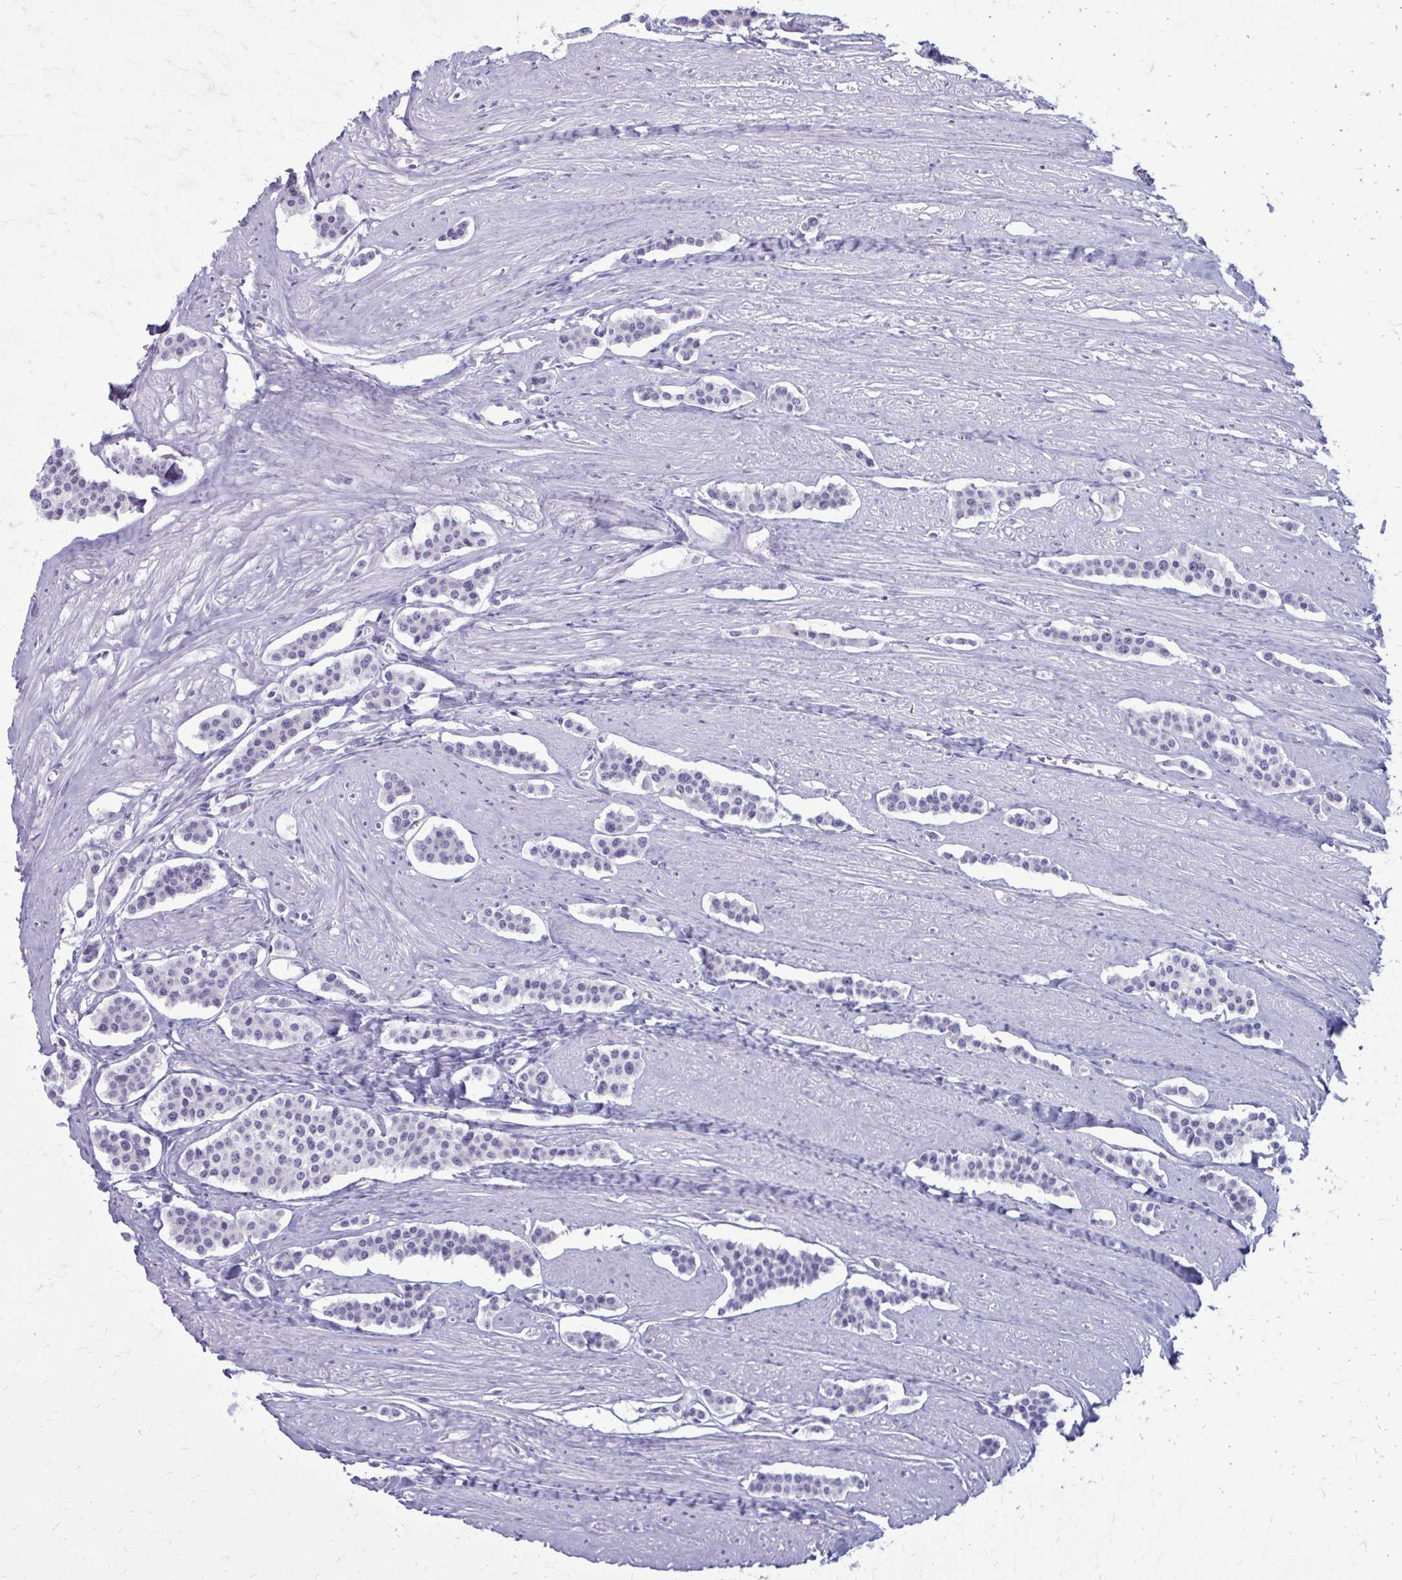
{"staining": {"intensity": "negative", "quantity": "none", "location": "none"}, "tissue": "carcinoid", "cell_type": "Tumor cells", "image_type": "cancer", "snomed": [{"axis": "morphology", "description": "Carcinoid, malignant, NOS"}, {"axis": "topography", "description": "Small intestine"}], "caption": "This histopathology image is of carcinoid stained with immunohistochemistry (IHC) to label a protein in brown with the nuclei are counter-stained blue. There is no positivity in tumor cells.", "gene": "CD38", "patient": {"sex": "male", "age": 60}}